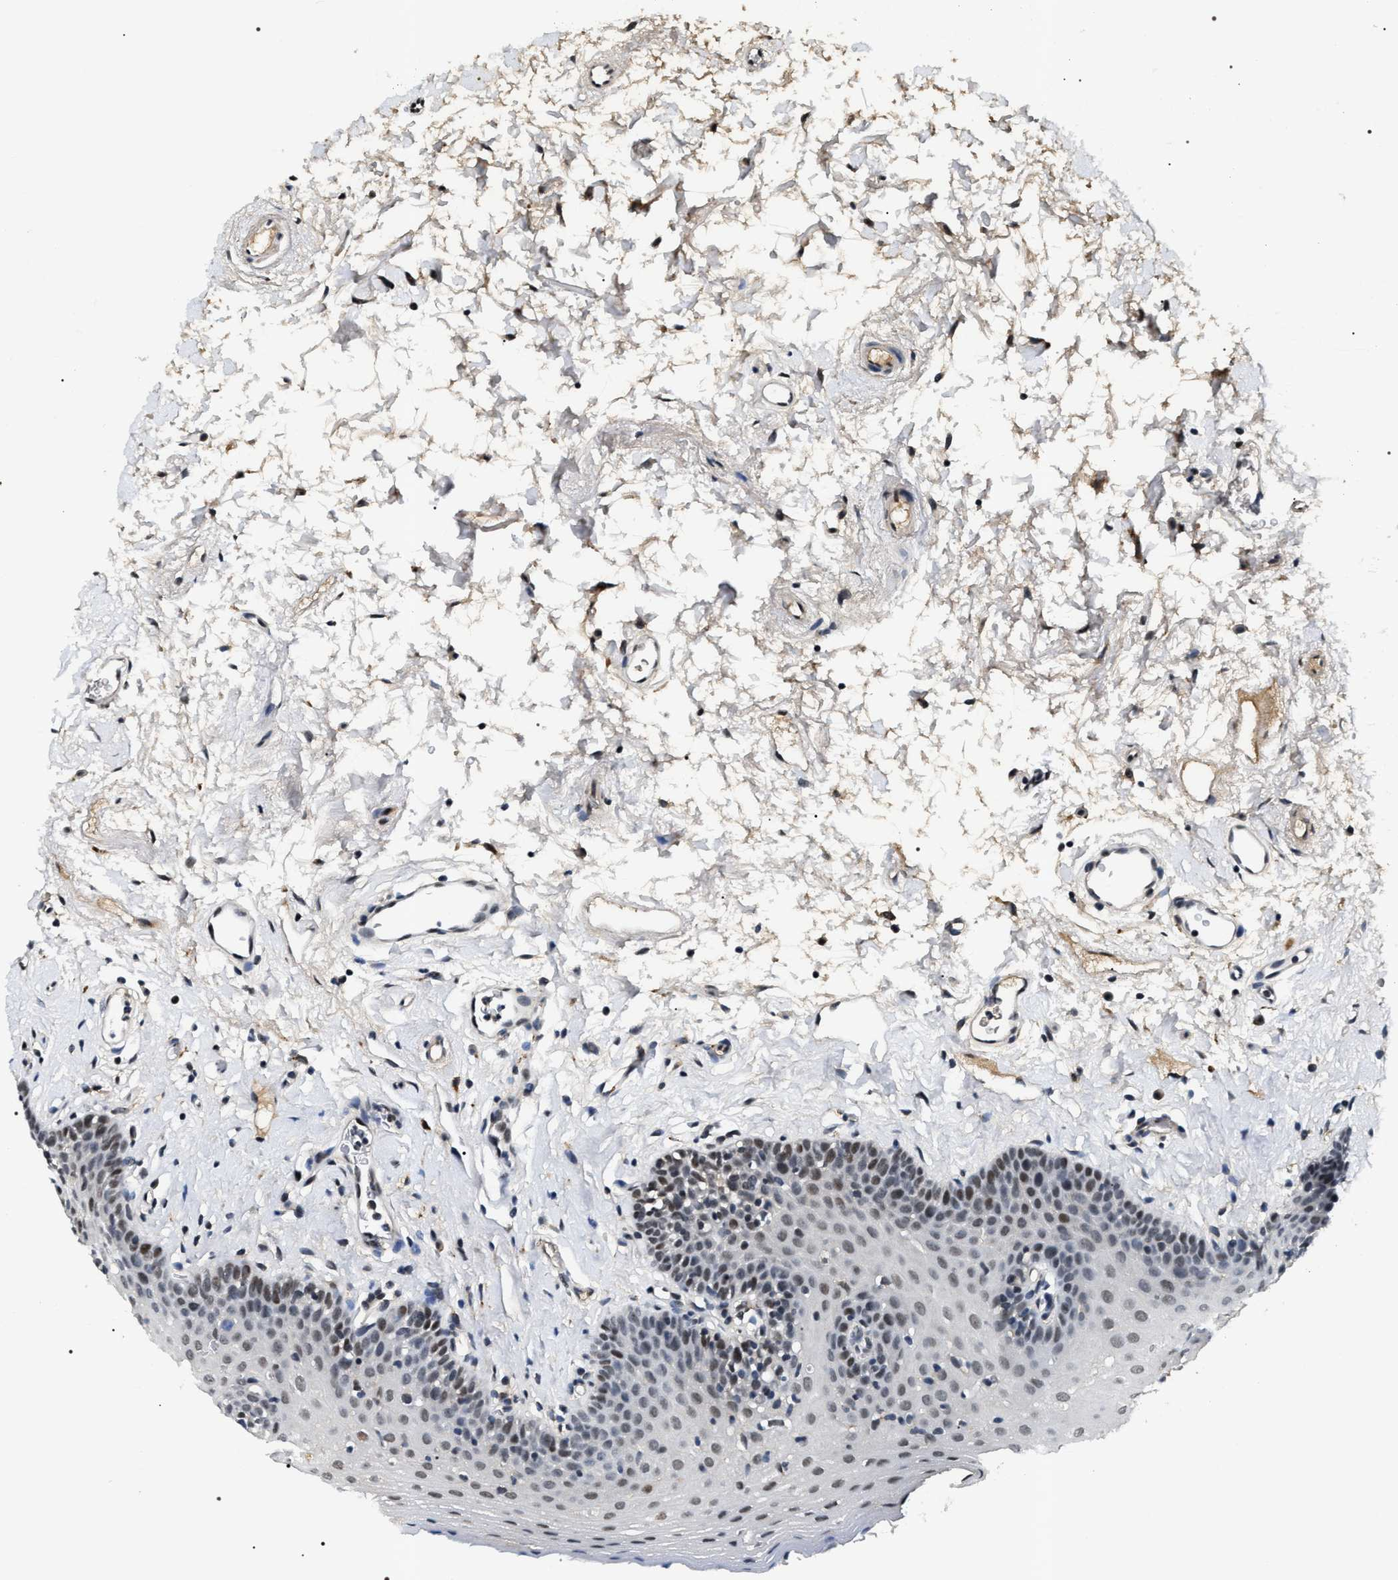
{"staining": {"intensity": "moderate", "quantity": "<25%", "location": "nuclear"}, "tissue": "oral mucosa", "cell_type": "Squamous epithelial cells", "image_type": "normal", "snomed": [{"axis": "morphology", "description": "Normal tissue, NOS"}, {"axis": "topography", "description": "Oral tissue"}], "caption": "The immunohistochemical stain highlights moderate nuclear staining in squamous epithelial cells of unremarkable oral mucosa. The protein is shown in brown color, while the nuclei are stained blue.", "gene": "C7orf25", "patient": {"sex": "male", "age": 66}}